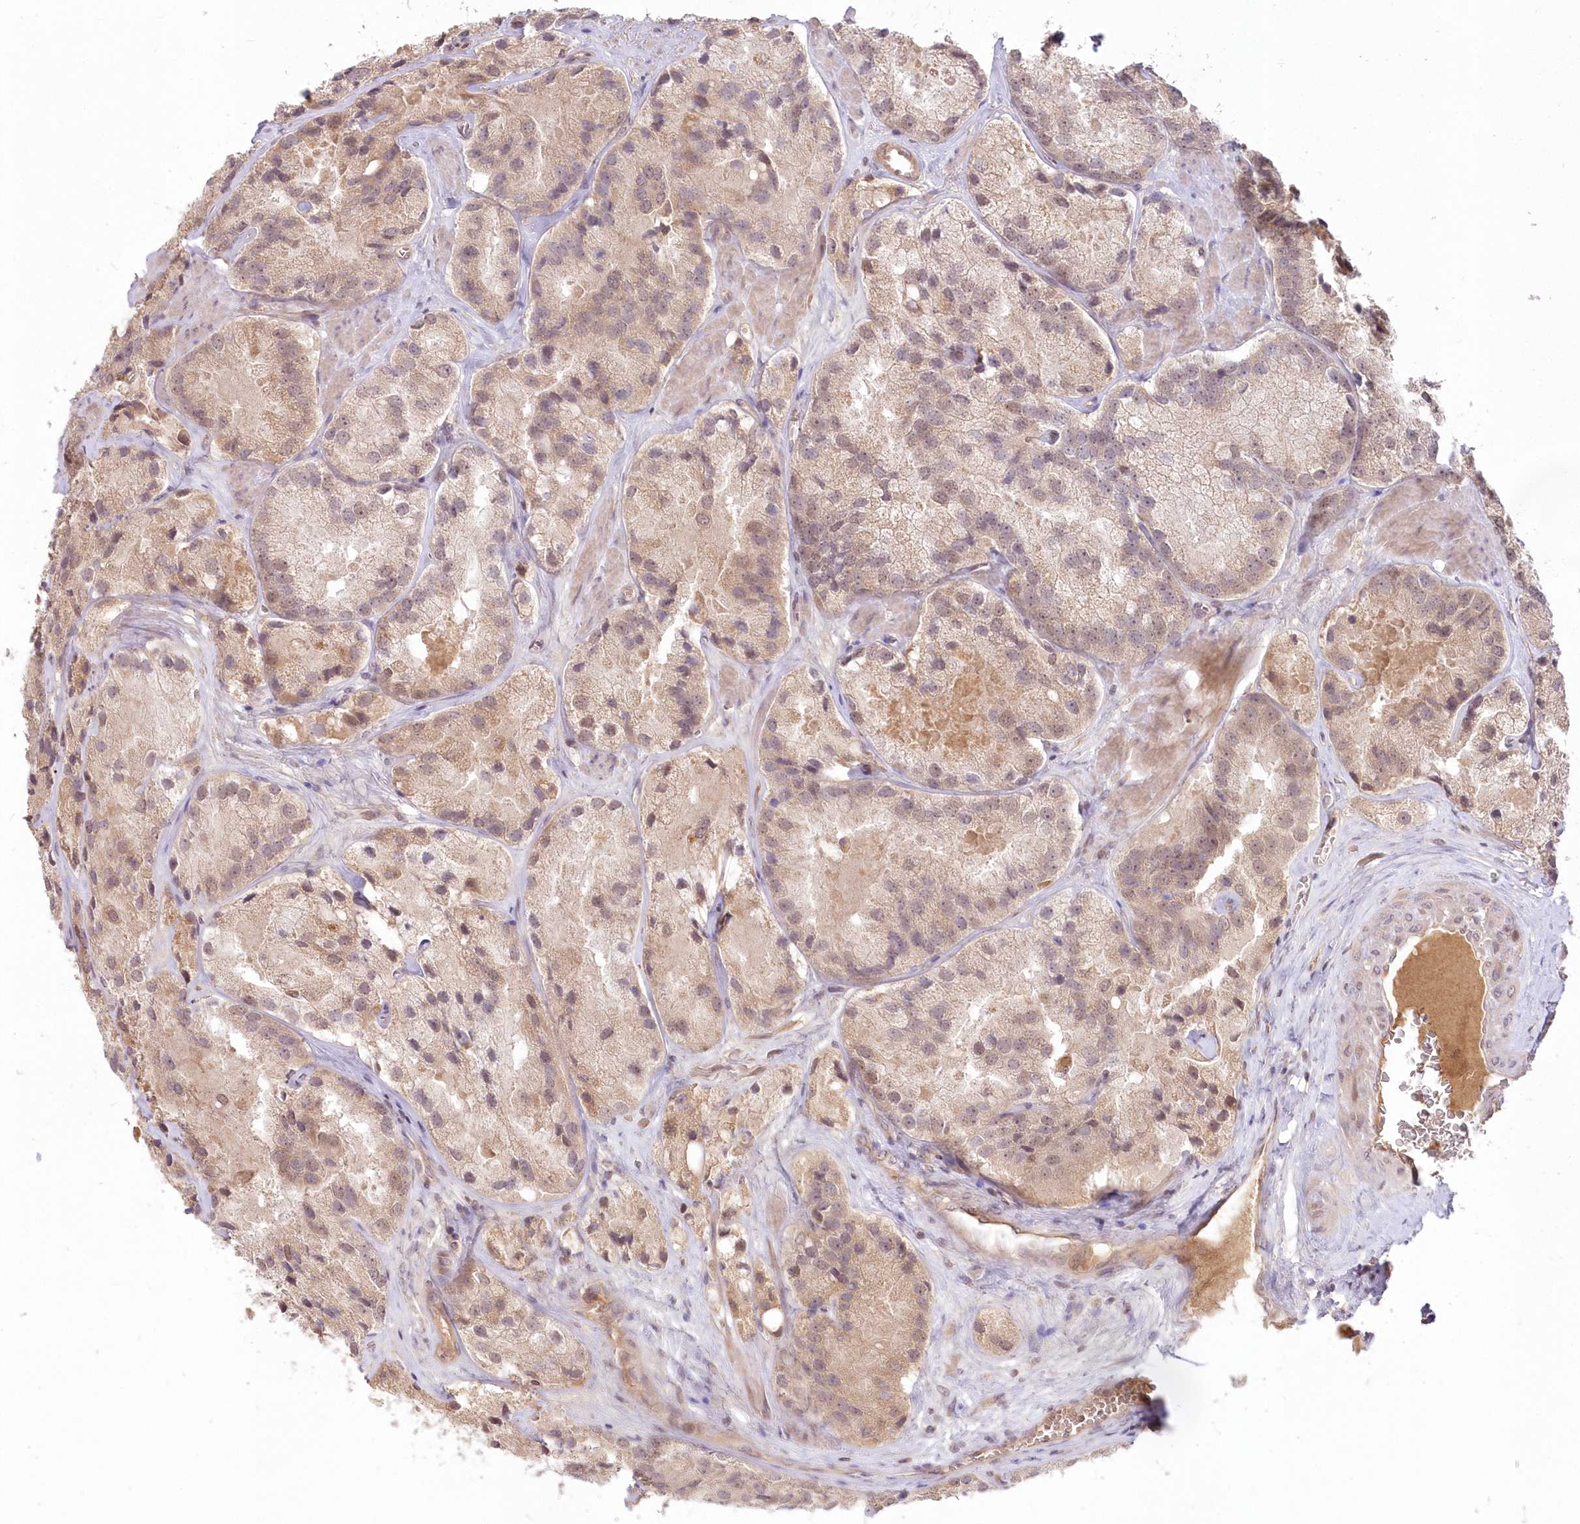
{"staining": {"intensity": "moderate", "quantity": ">75%", "location": "cytoplasmic/membranous"}, "tissue": "prostate cancer", "cell_type": "Tumor cells", "image_type": "cancer", "snomed": [{"axis": "morphology", "description": "Adenocarcinoma, High grade"}, {"axis": "topography", "description": "Prostate"}], "caption": "Moderate cytoplasmic/membranous protein expression is present in about >75% of tumor cells in prostate cancer (adenocarcinoma (high-grade)).", "gene": "MTMR3", "patient": {"sex": "male", "age": 66}}